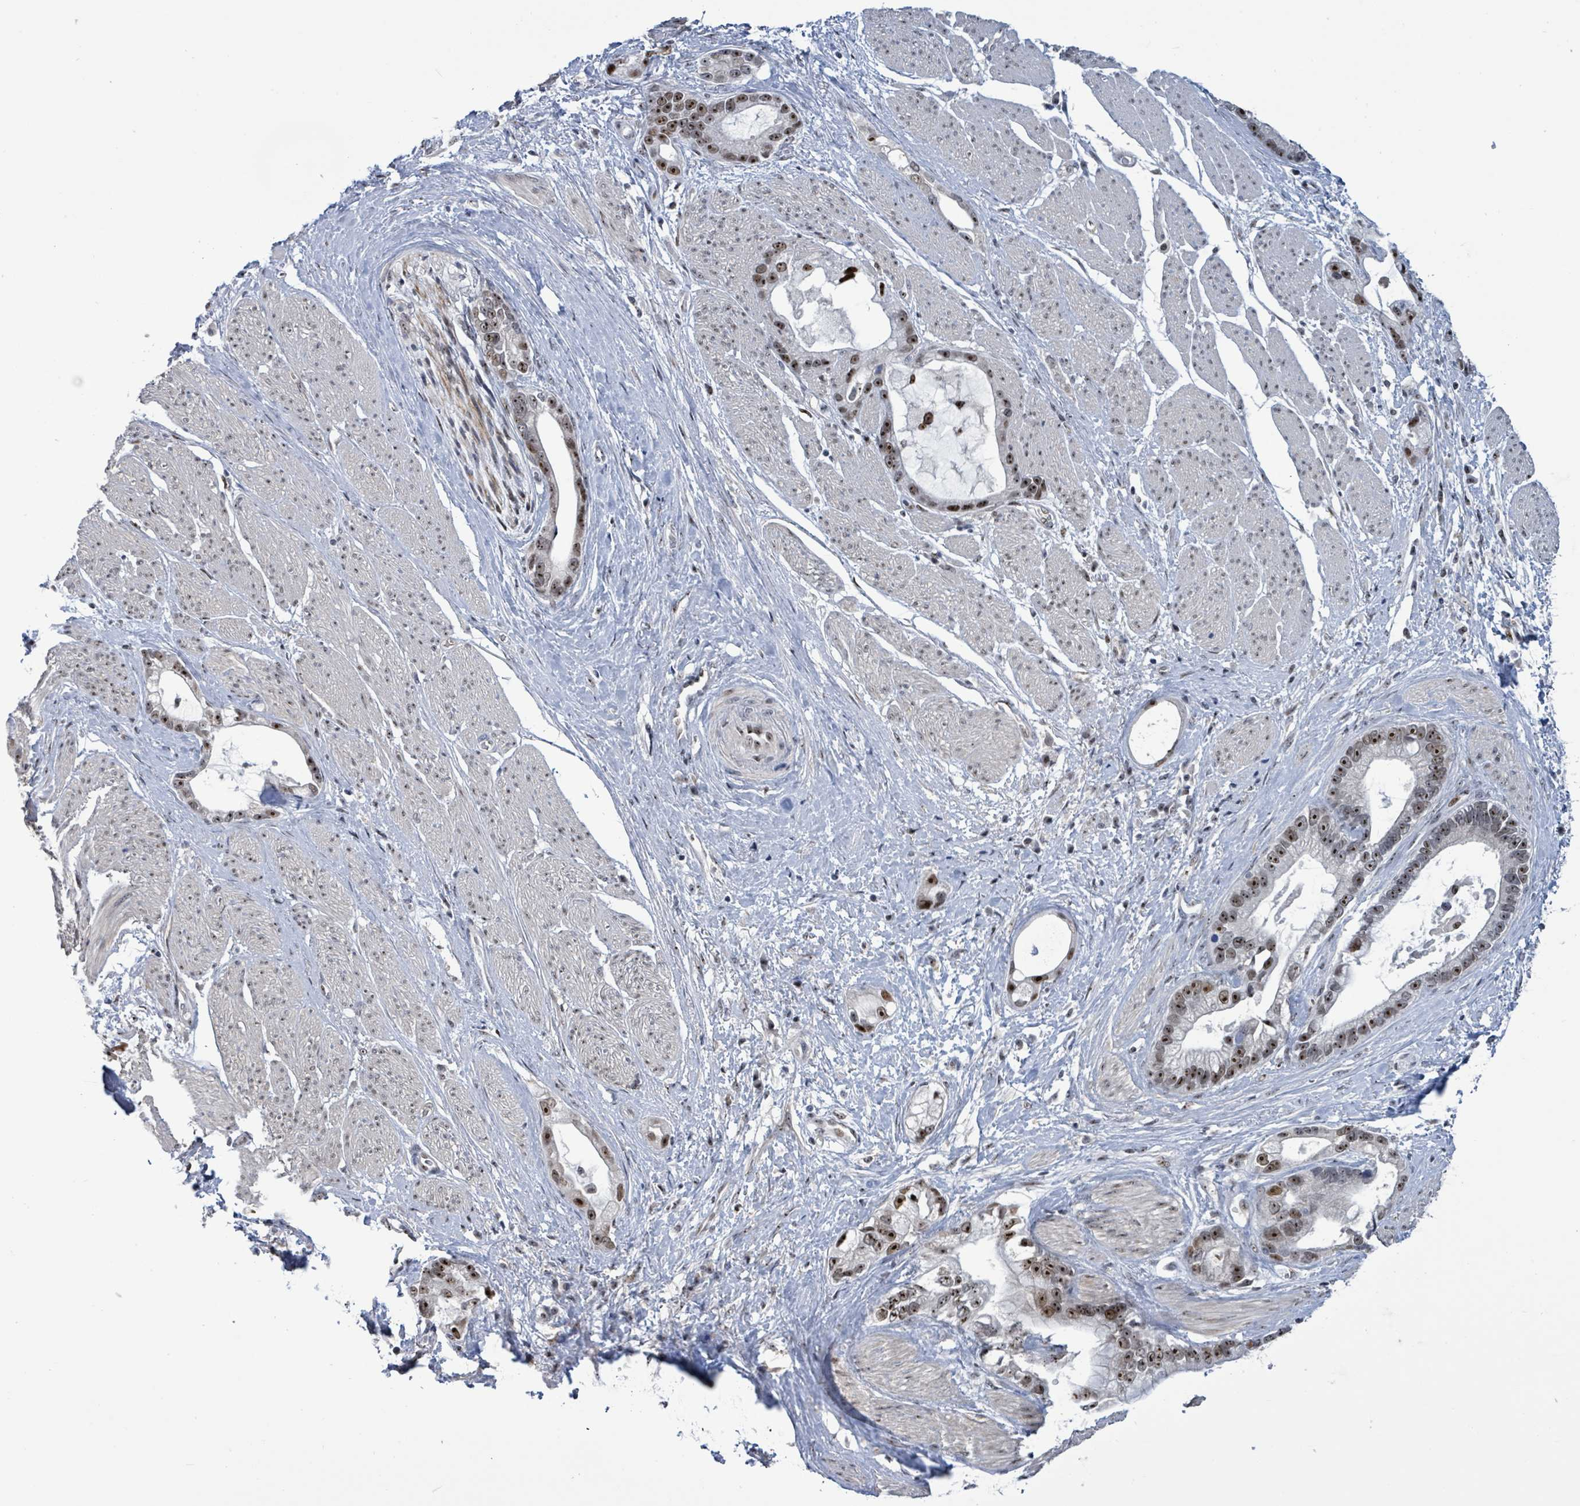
{"staining": {"intensity": "strong", "quantity": ">75%", "location": "nuclear"}, "tissue": "stomach cancer", "cell_type": "Tumor cells", "image_type": "cancer", "snomed": [{"axis": "morphology", "description": "Adenocarcinoma, NOS"}, {"axis": "topography", "description": "Stomach"}], "caption": "Strong nuclear staining for a protein is identified in about >75% of tumor cells of adenocarcinoma (stomach) using immunohistochemistry (IHC).", "gene": "RRN3", "patient": {"sex": "male", "age": 55}}